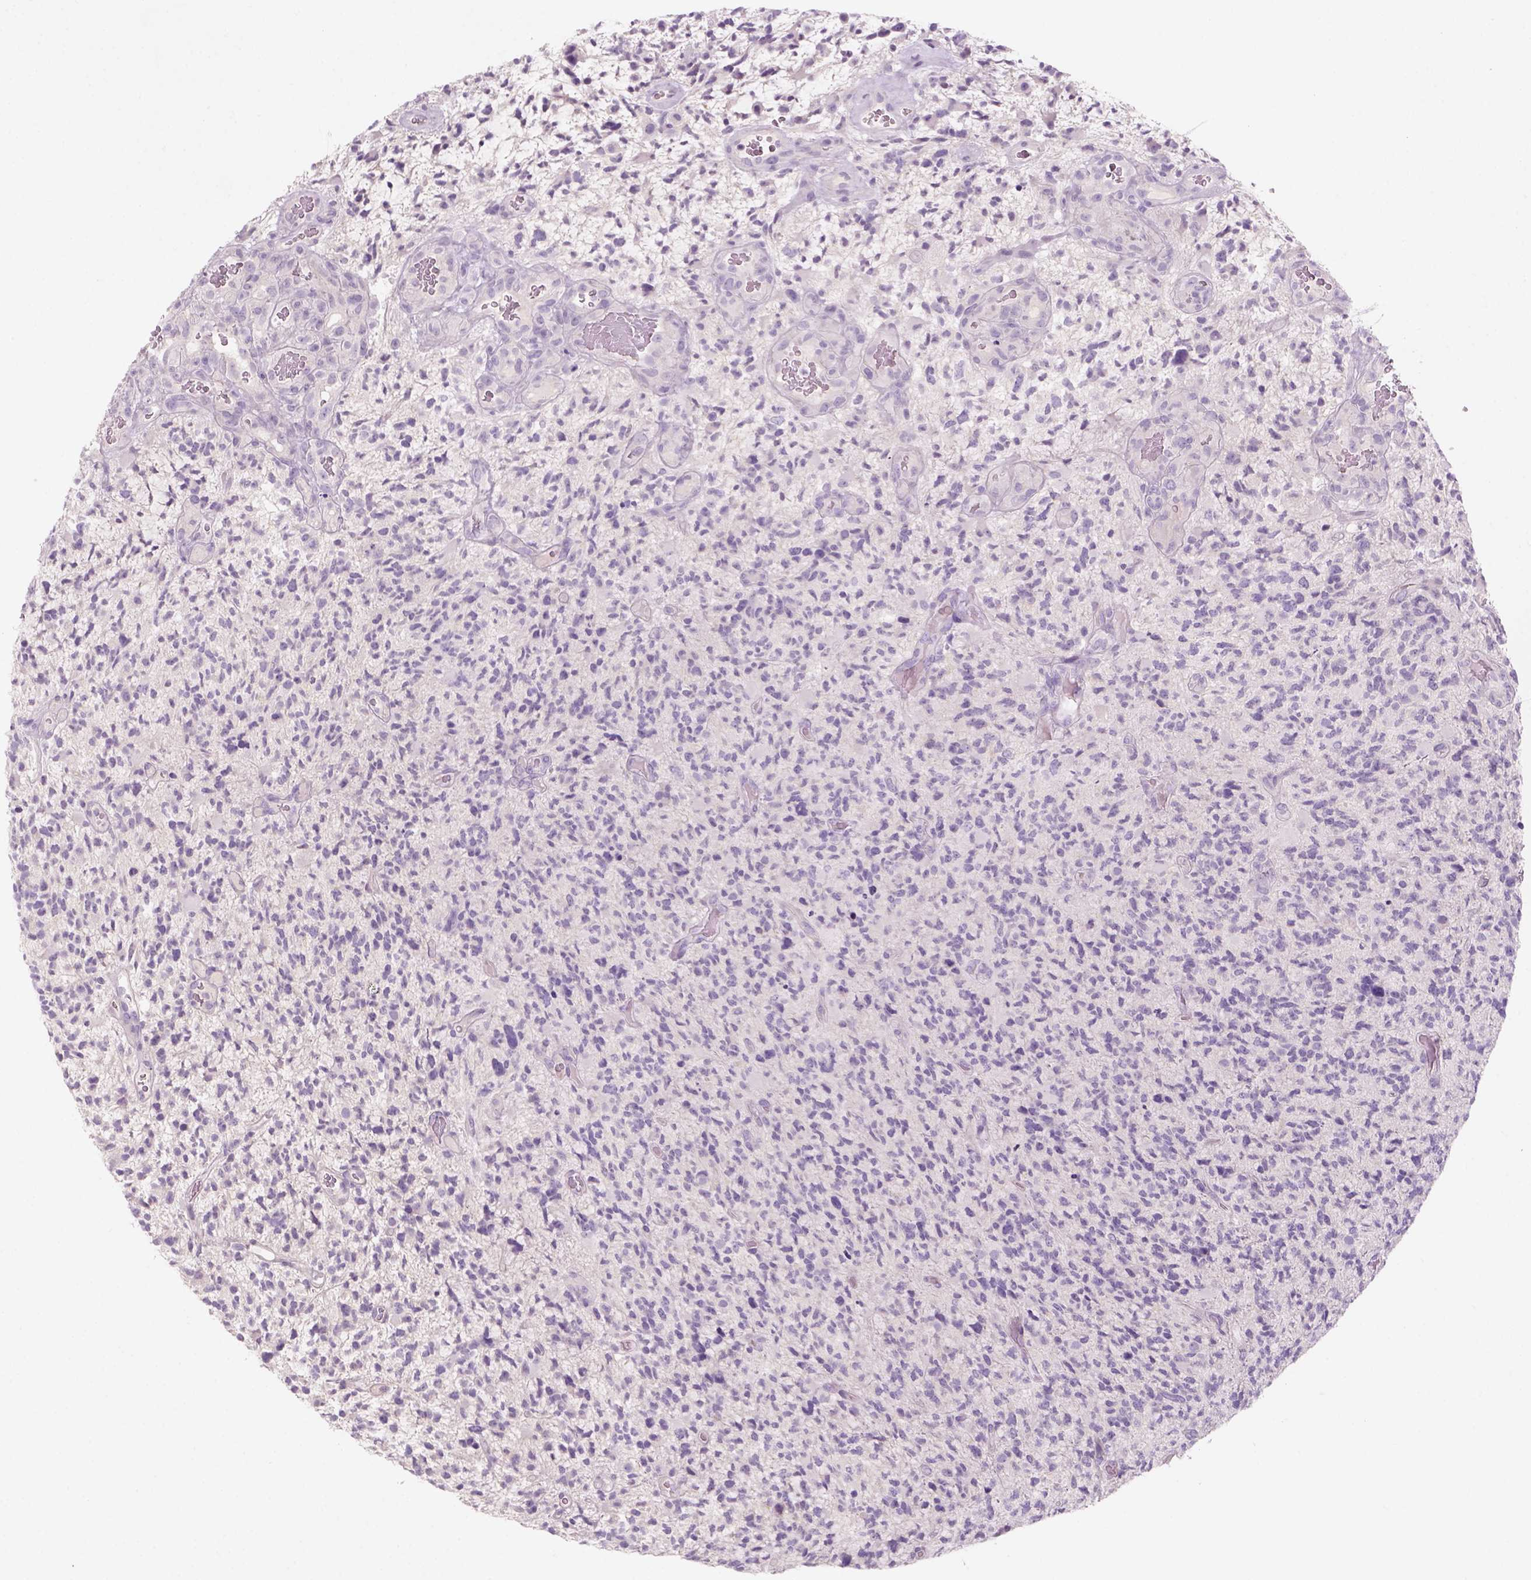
{"staining": {"intensity": "negative", "quantity": "none", "location": "none"}, "tissue": "glioma", "cell_type": "Tumor cells", "image_type": "cancer", "snomed": [{"axis": "morphology", "description": "Glioma, malignant, High grade"}, {"axis": "topography", "description": "Brain"}], "caption": "Immunohistochemistry of glioma exhibits no staining in tumor cells.", "gene": "KRT25", "patient": {"sex": "female", "age": 71}}